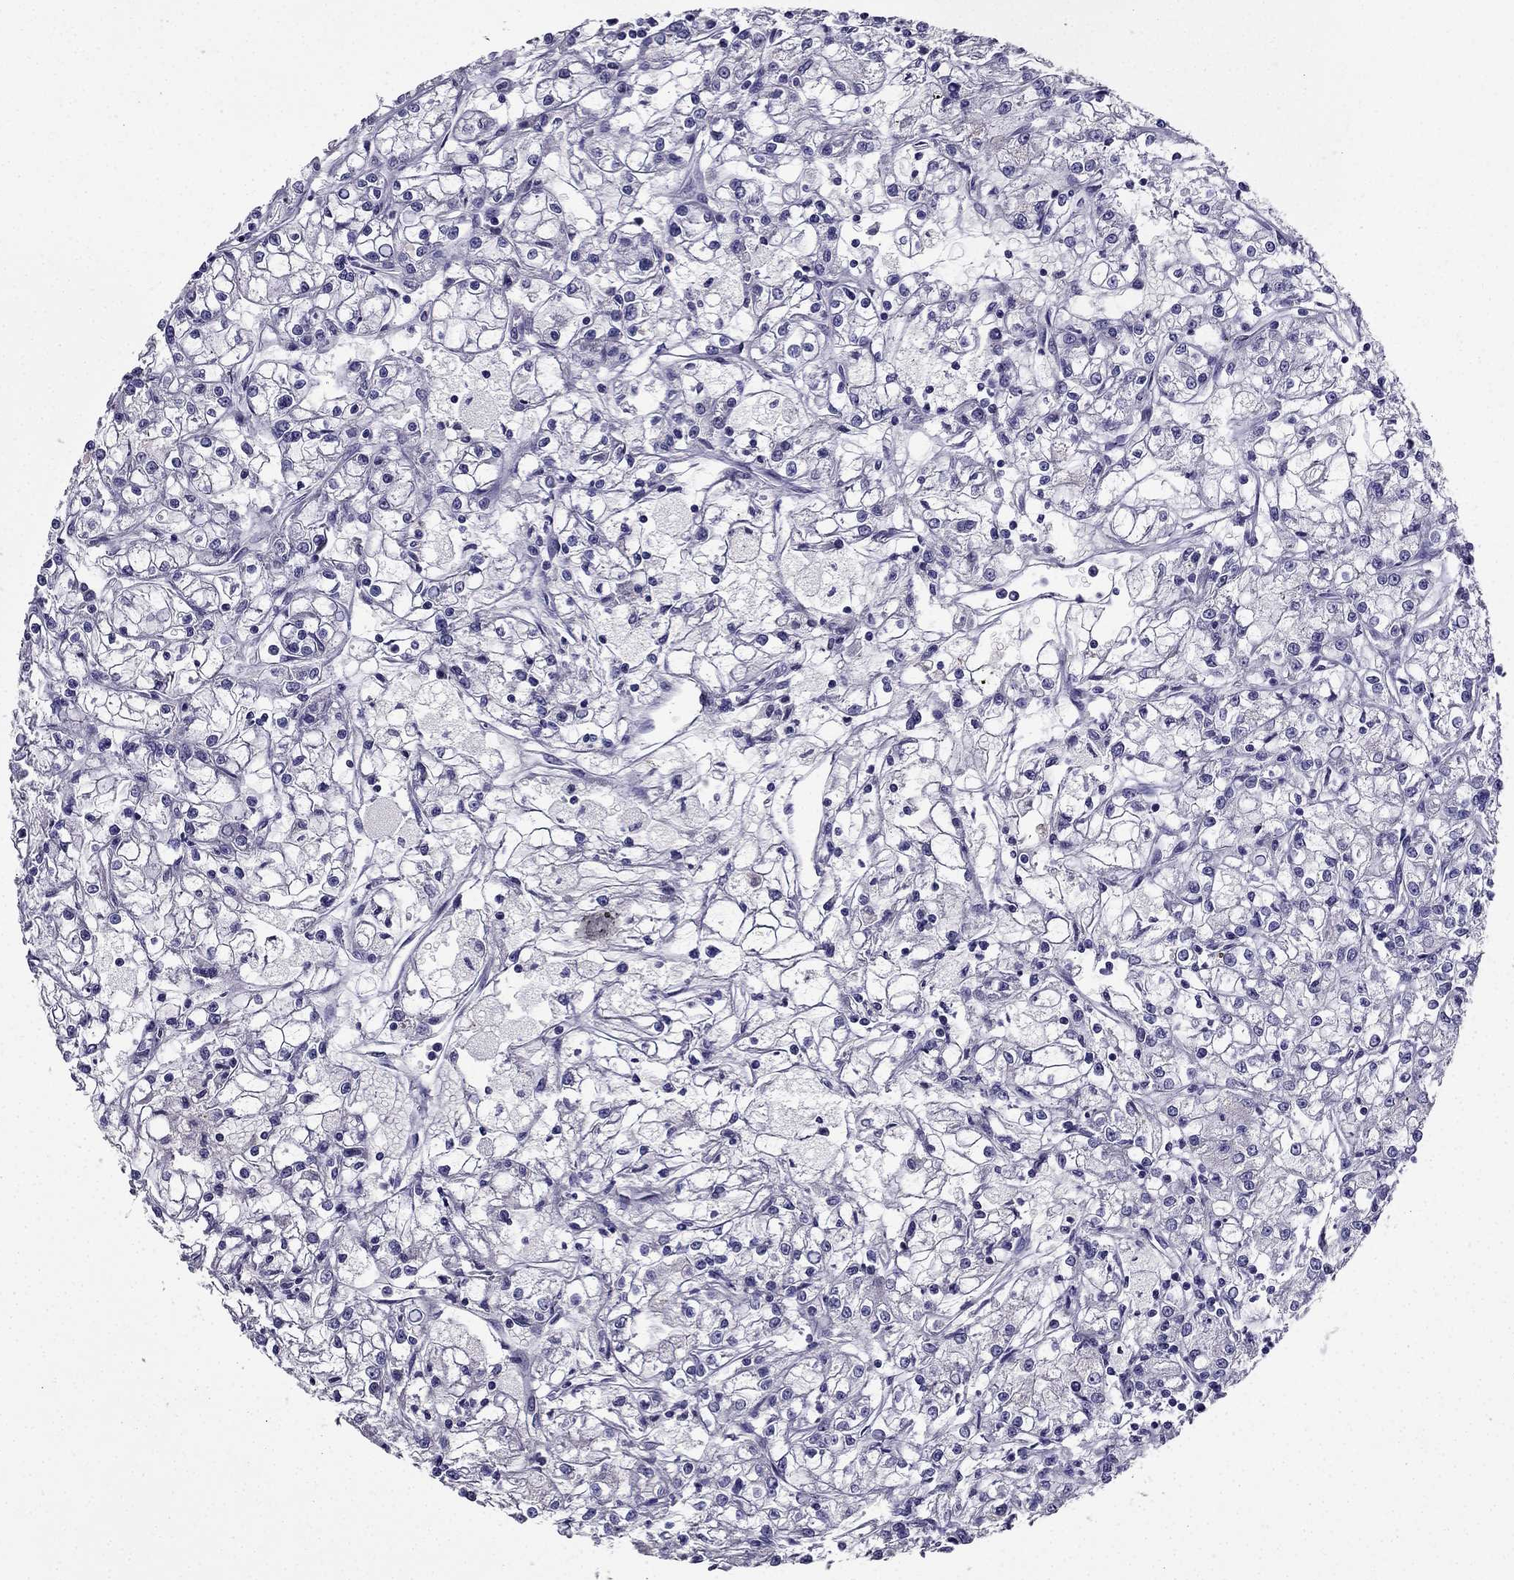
{"staining": {"intensity": "negative", "quantity": "none", "location": "none"}, "tissue": "renal cancer", "cell_type": "Tumor cells", "image_type": "cancer", "snomed": [{"axis": "morphology", "description": "Adenocarcinoma, NOS"}, {"axis": "topography", "description": "Kidney"}], "caption": "Histopathology image shows no significant protein positivity in tumor cells of adenocarcinoma (renal).", "gene": "DUSP15", "patient": {"sex": "female", "age": 59}}